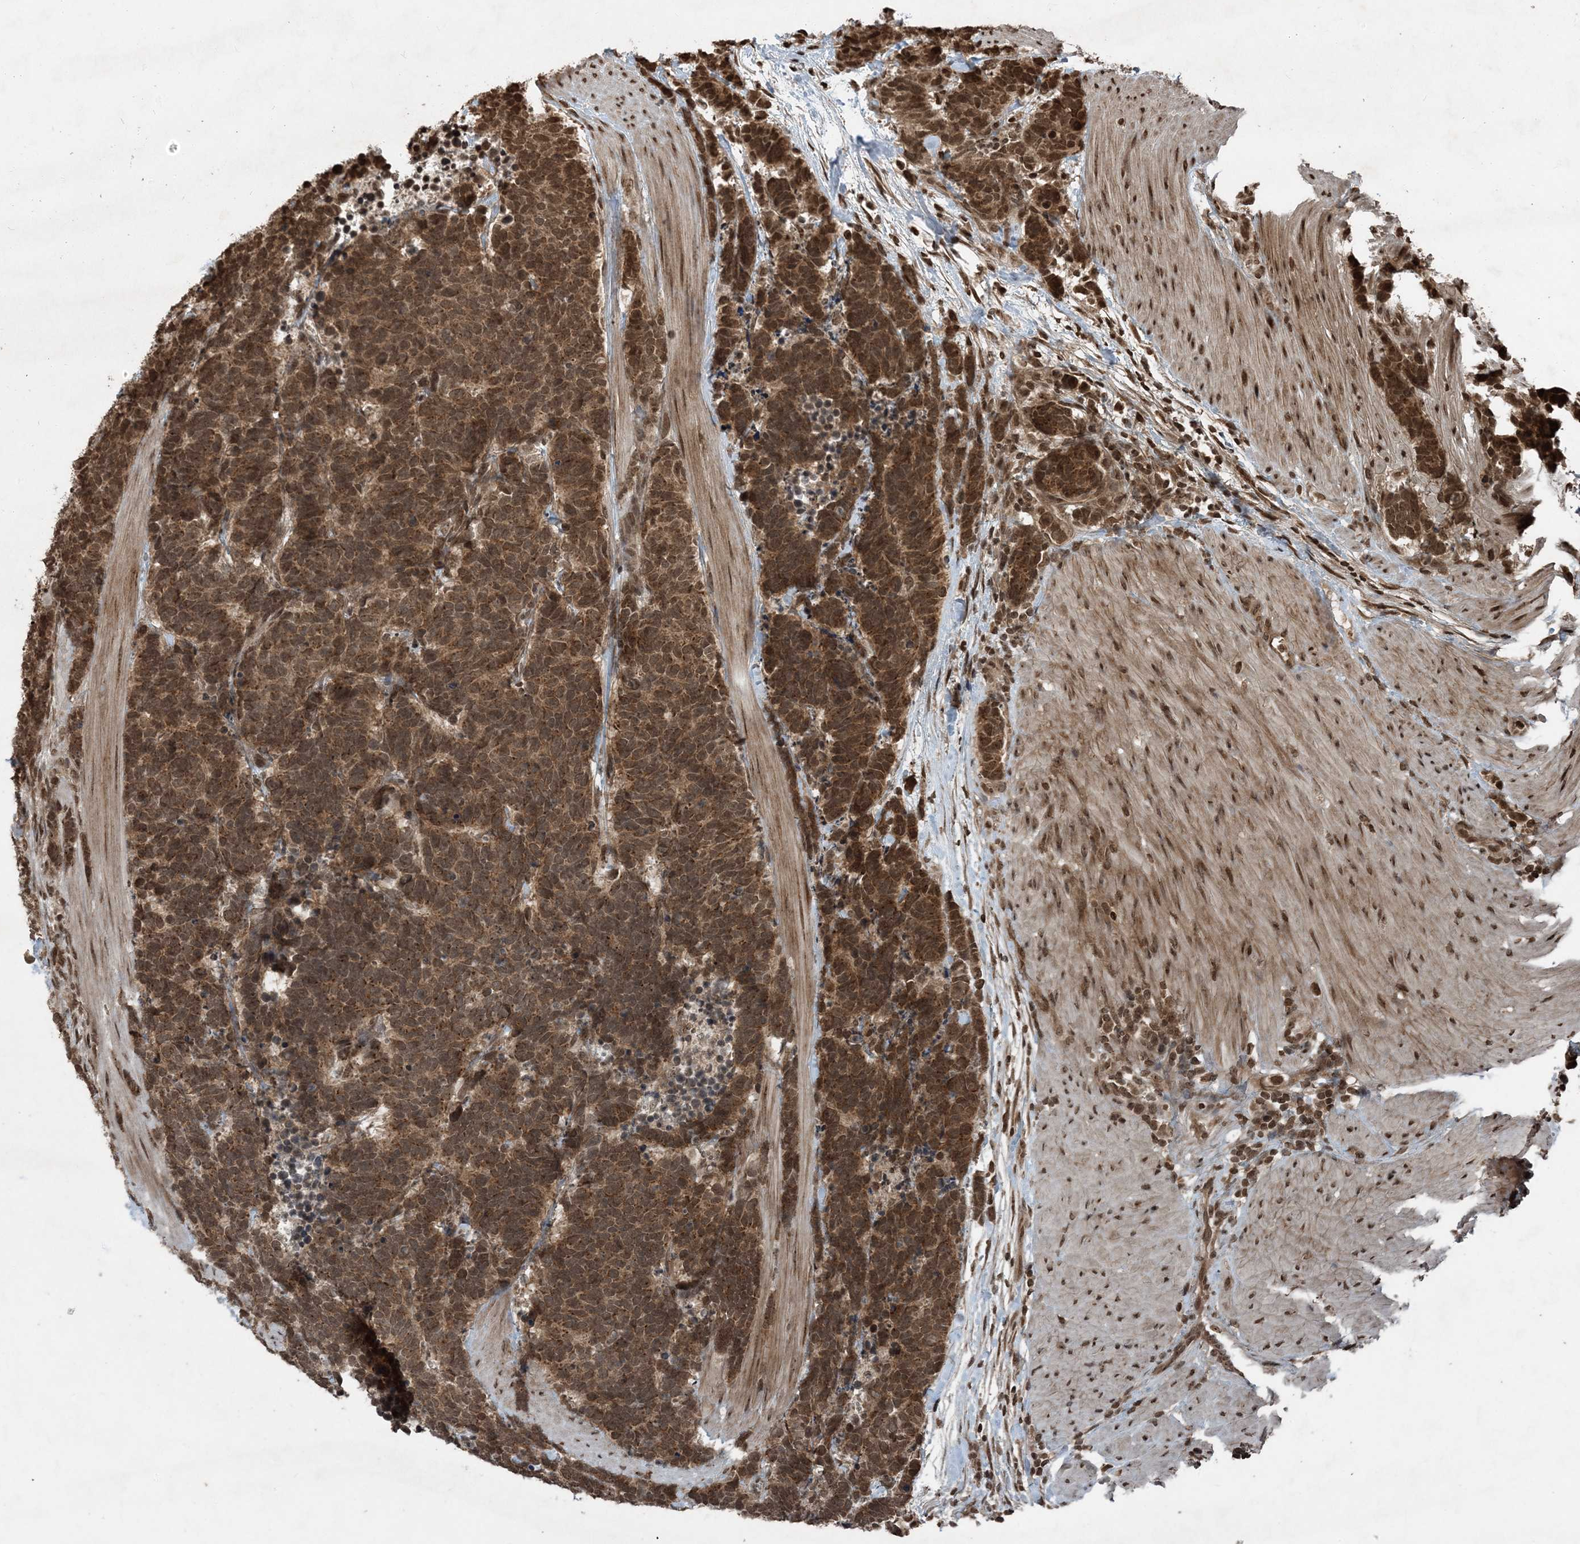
{"staining": {"intensity": "moderate", "quantity": ">75%", "location": "cytoplasmic/membranous,nuclear"}, "tissue": "carcinoid", "cell_type": "Tumor cells", "image_type": "cancer", "snomed": [{"axis": "morphology", "description": "Carcinoma, NOS"}, {"axis": "morphology", "description": "Carcinoid, malignant, NOS"}, {"axis": "topography", "description": "Urinary bladder"}], "caption": "Immunohistochemistry of human carcinoid exhibits medium levels of moderate cytoplasmic/membranous and nuclear staining in approximately >75% of tumor cells.", "gene": "ZFAND2B", "patient": {"sex": "male", "age": 57}}